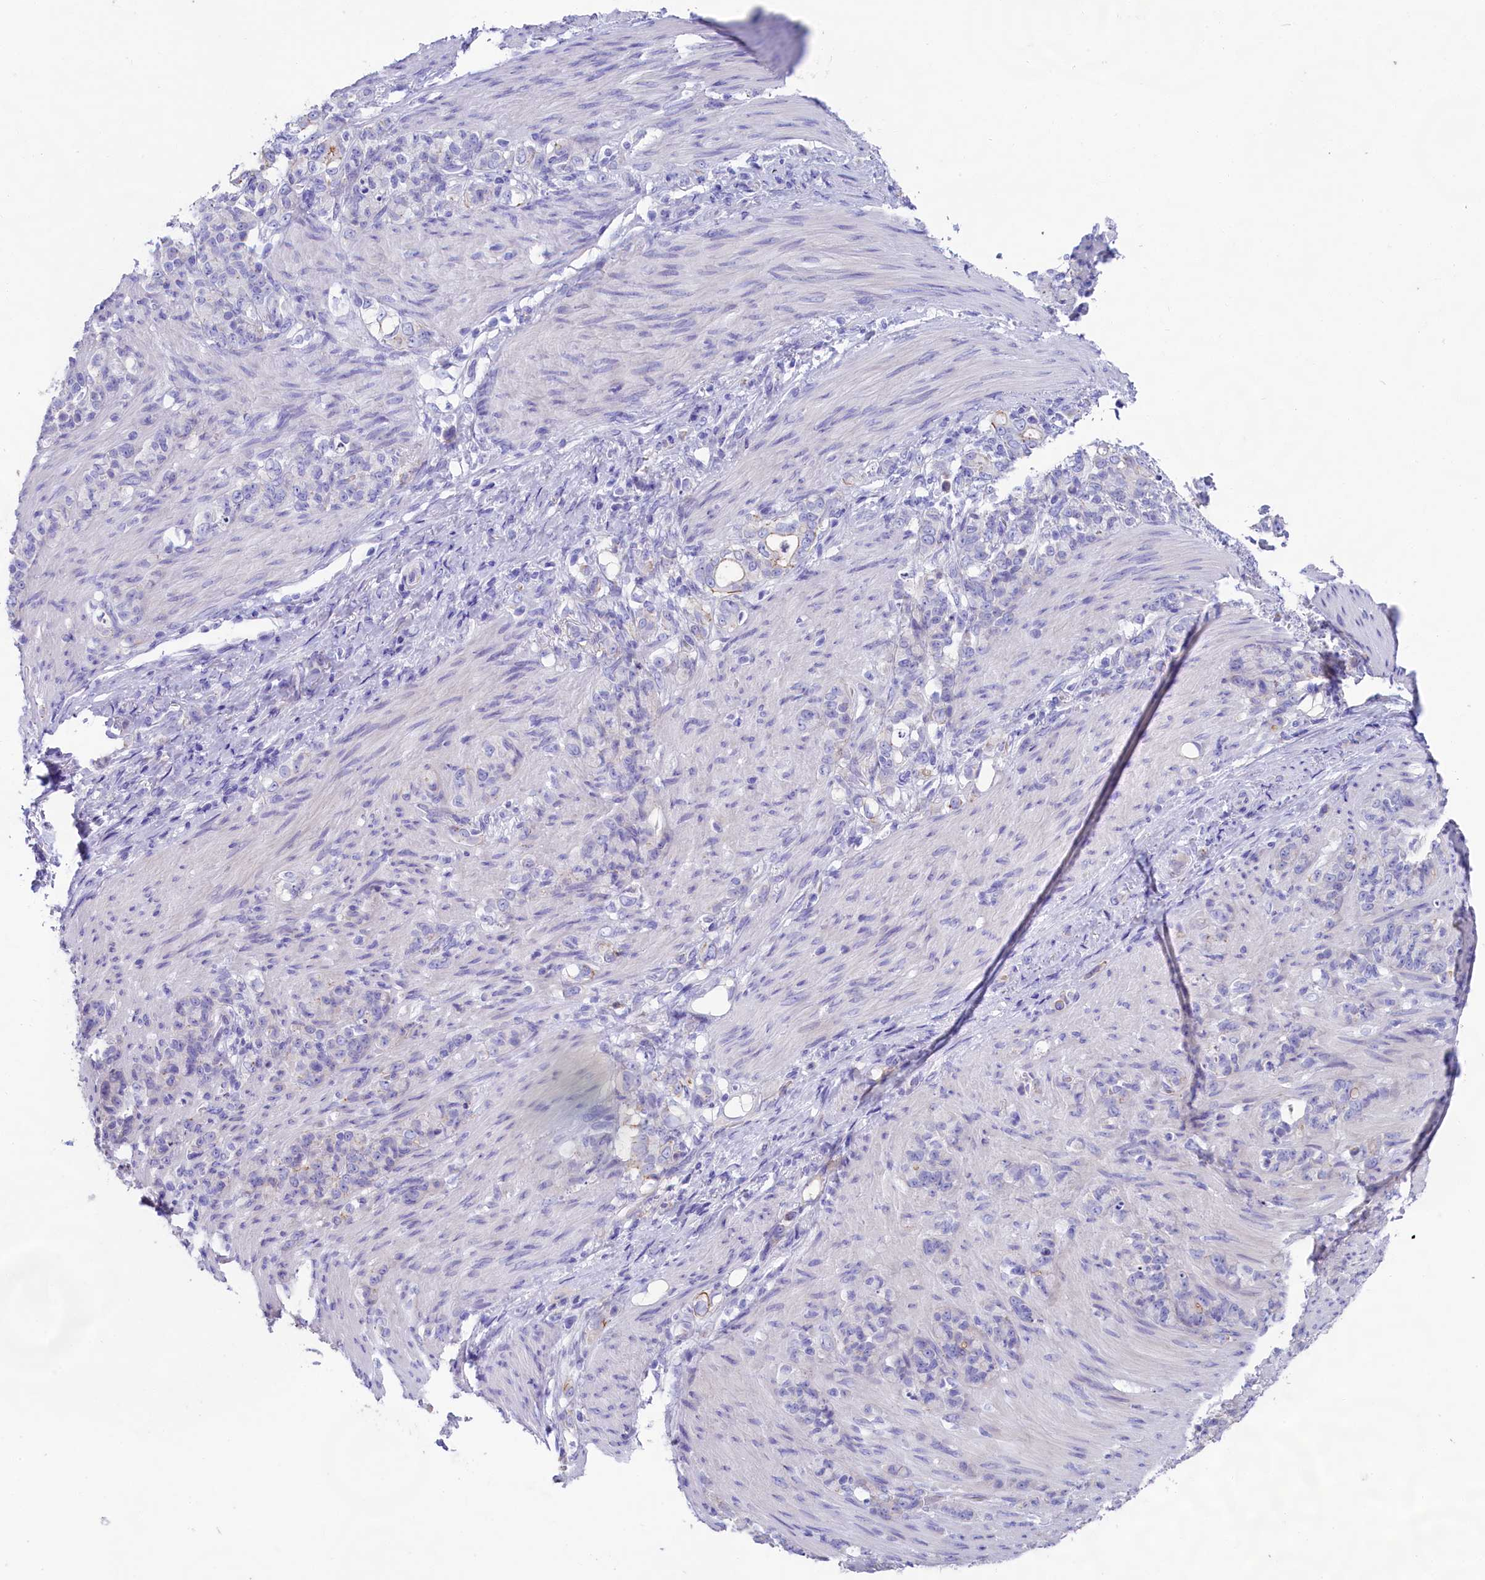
{"staining": {"intensity": "negative", "quantity": "none", "location": "none"}, "tissue": "stomach cancer", "cell_type": "Tumor cells", "image_type": "cancer", "snomed": [{"axis": "morphology", "description": "Adenocarcinoma, NOS"}, {"axis": "topography", "description": "Stomach"}], "caption": "Immunohistochemical staining of stomach cancer shows no significant expression in tumor cells.", "gene": "SULT2A1", "patient": {"sex": "female", "age": 79}}